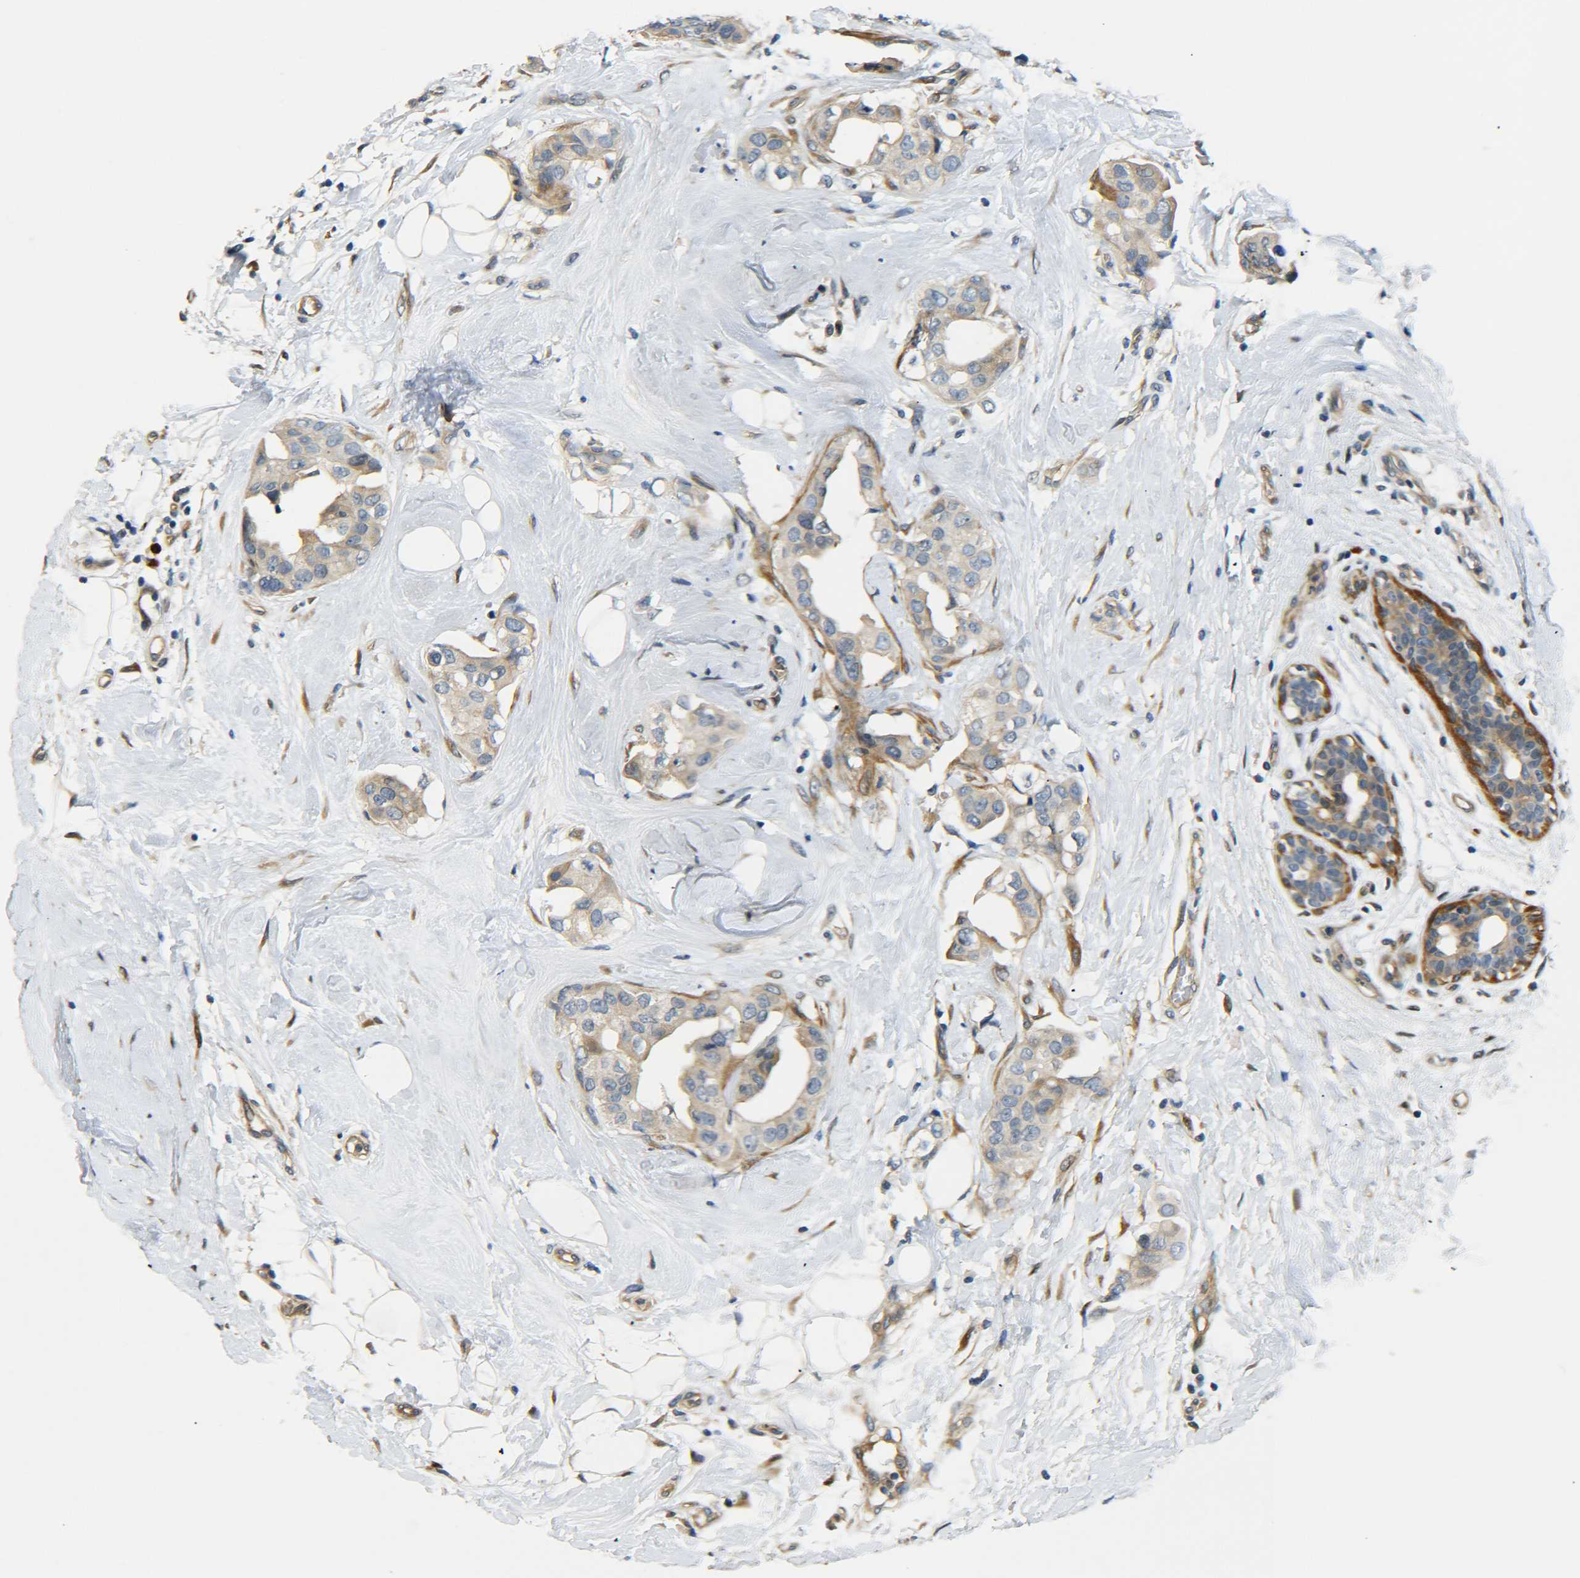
{"staining": {"intensity": "weak", "quantity": ">75%", "location": "cytoplasmic/membranous"}, "tissue": "breast cancer", "cell_type": "Tumor cells", "image_type": "cancer", "snomed": [{"axis": "morphology", "description": "Duct carcinoma"}, {"axis": "topography", "description": "Breast"}], "caption": "Protein staining of breast cancer tissue reveals weak cytoplasmic/membranous staining in approximately >75% of tumor cells. (Brightfield microscopy of DAB IHC at high magnification).", "gene": "MEIS1", "patient": {"sex": "female", "age": 40}}